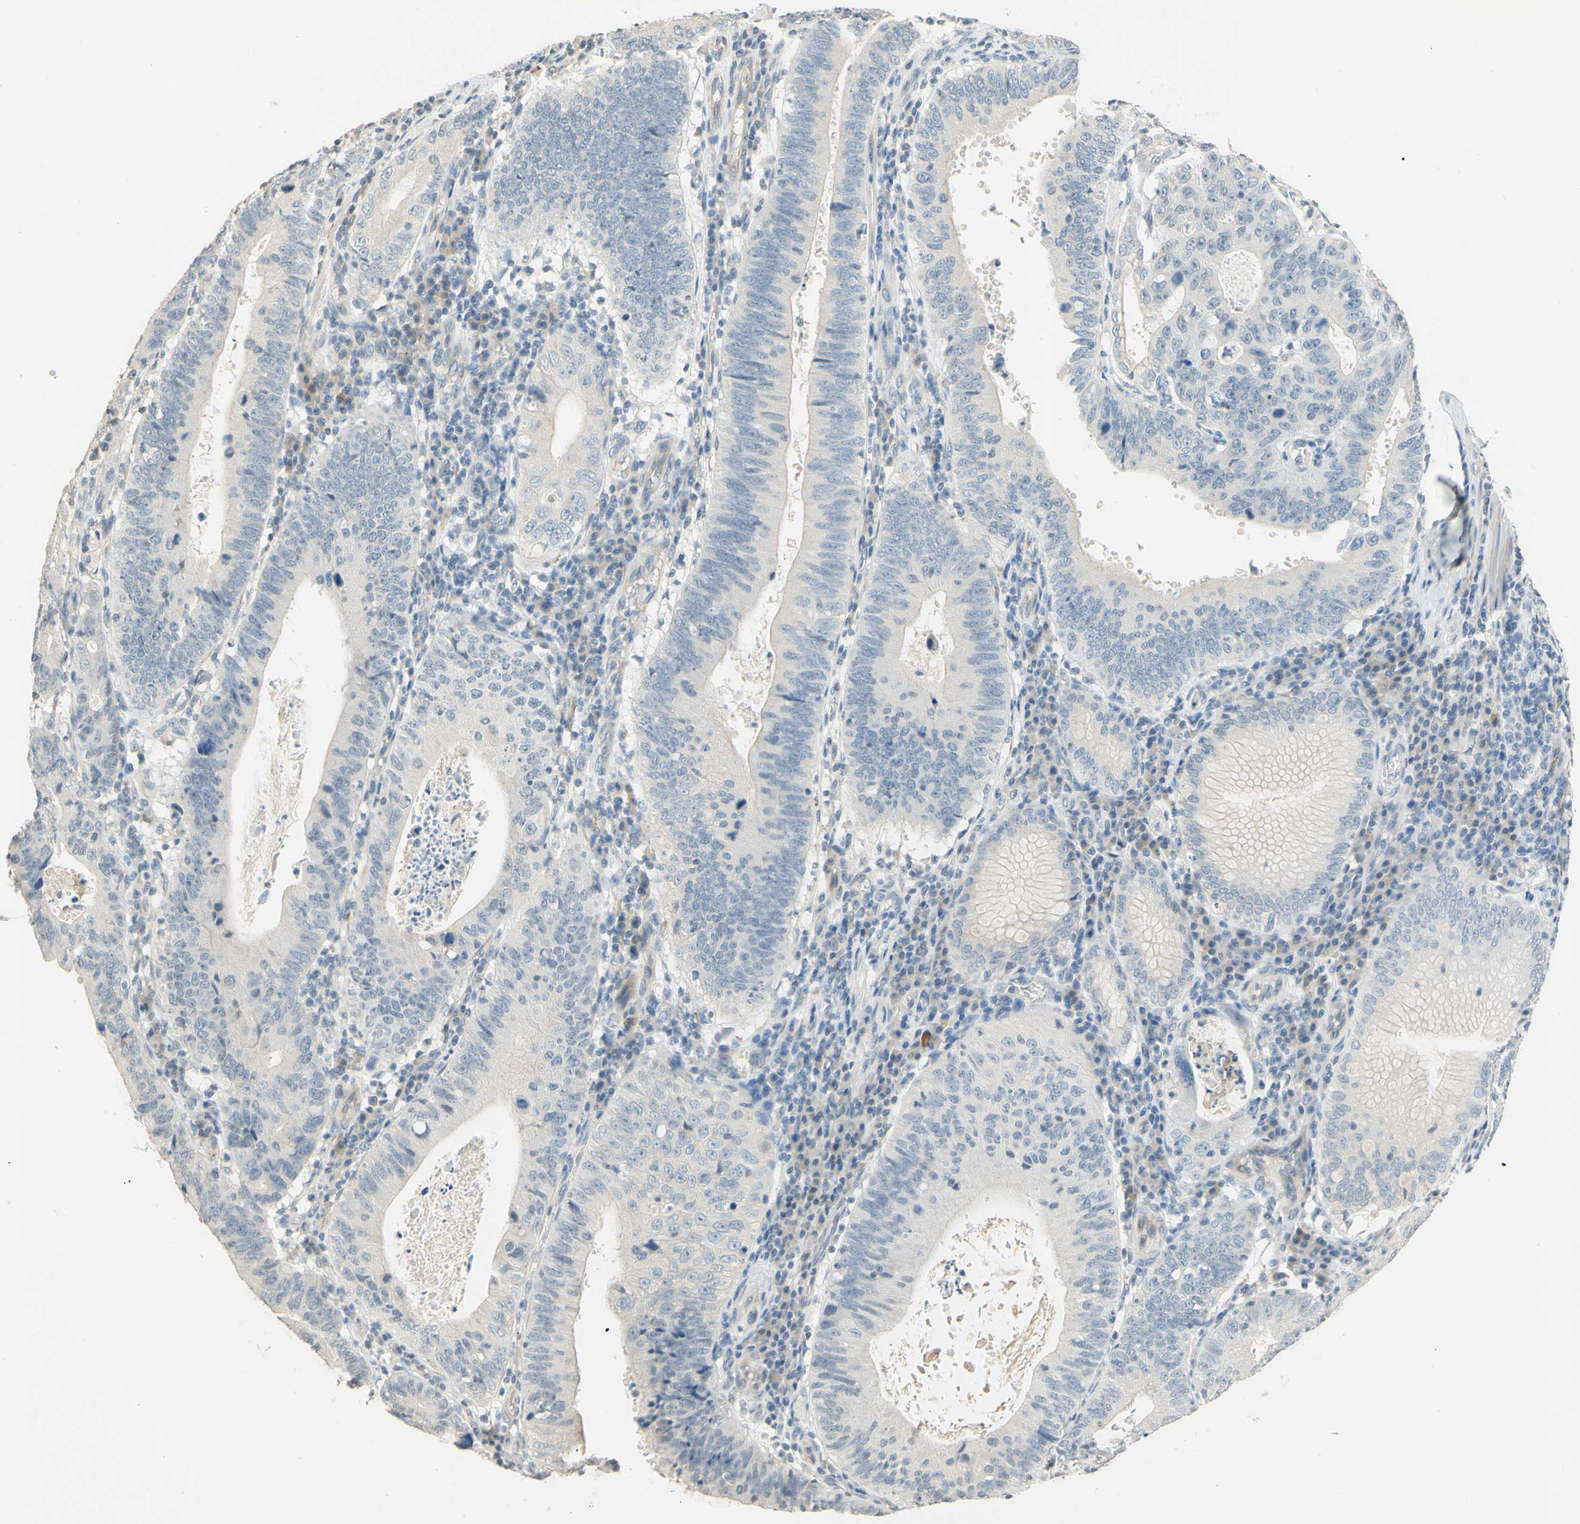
{"staining": {"intensity": "negative", "quantity": "none", "location": "none"}, "tissue": "stomach cancer", "cell_type": "Tumor cells", "image_type": "cancer", "snomed": [{"axis": "morphology", "description": "Adenocarcinoma, NOS"}, {"axis": "topography", "description": "Stomach"}], "caption": "Tumor cells are negative for protein expression in human adenocarcinoma (stomach). (Brightfield microscopy of DAB (3,3'-diaminobenzidine) immunohistochemistry at high magnification).", "gene": "MAG", "patient": {"sex": "male", "age": 59}}